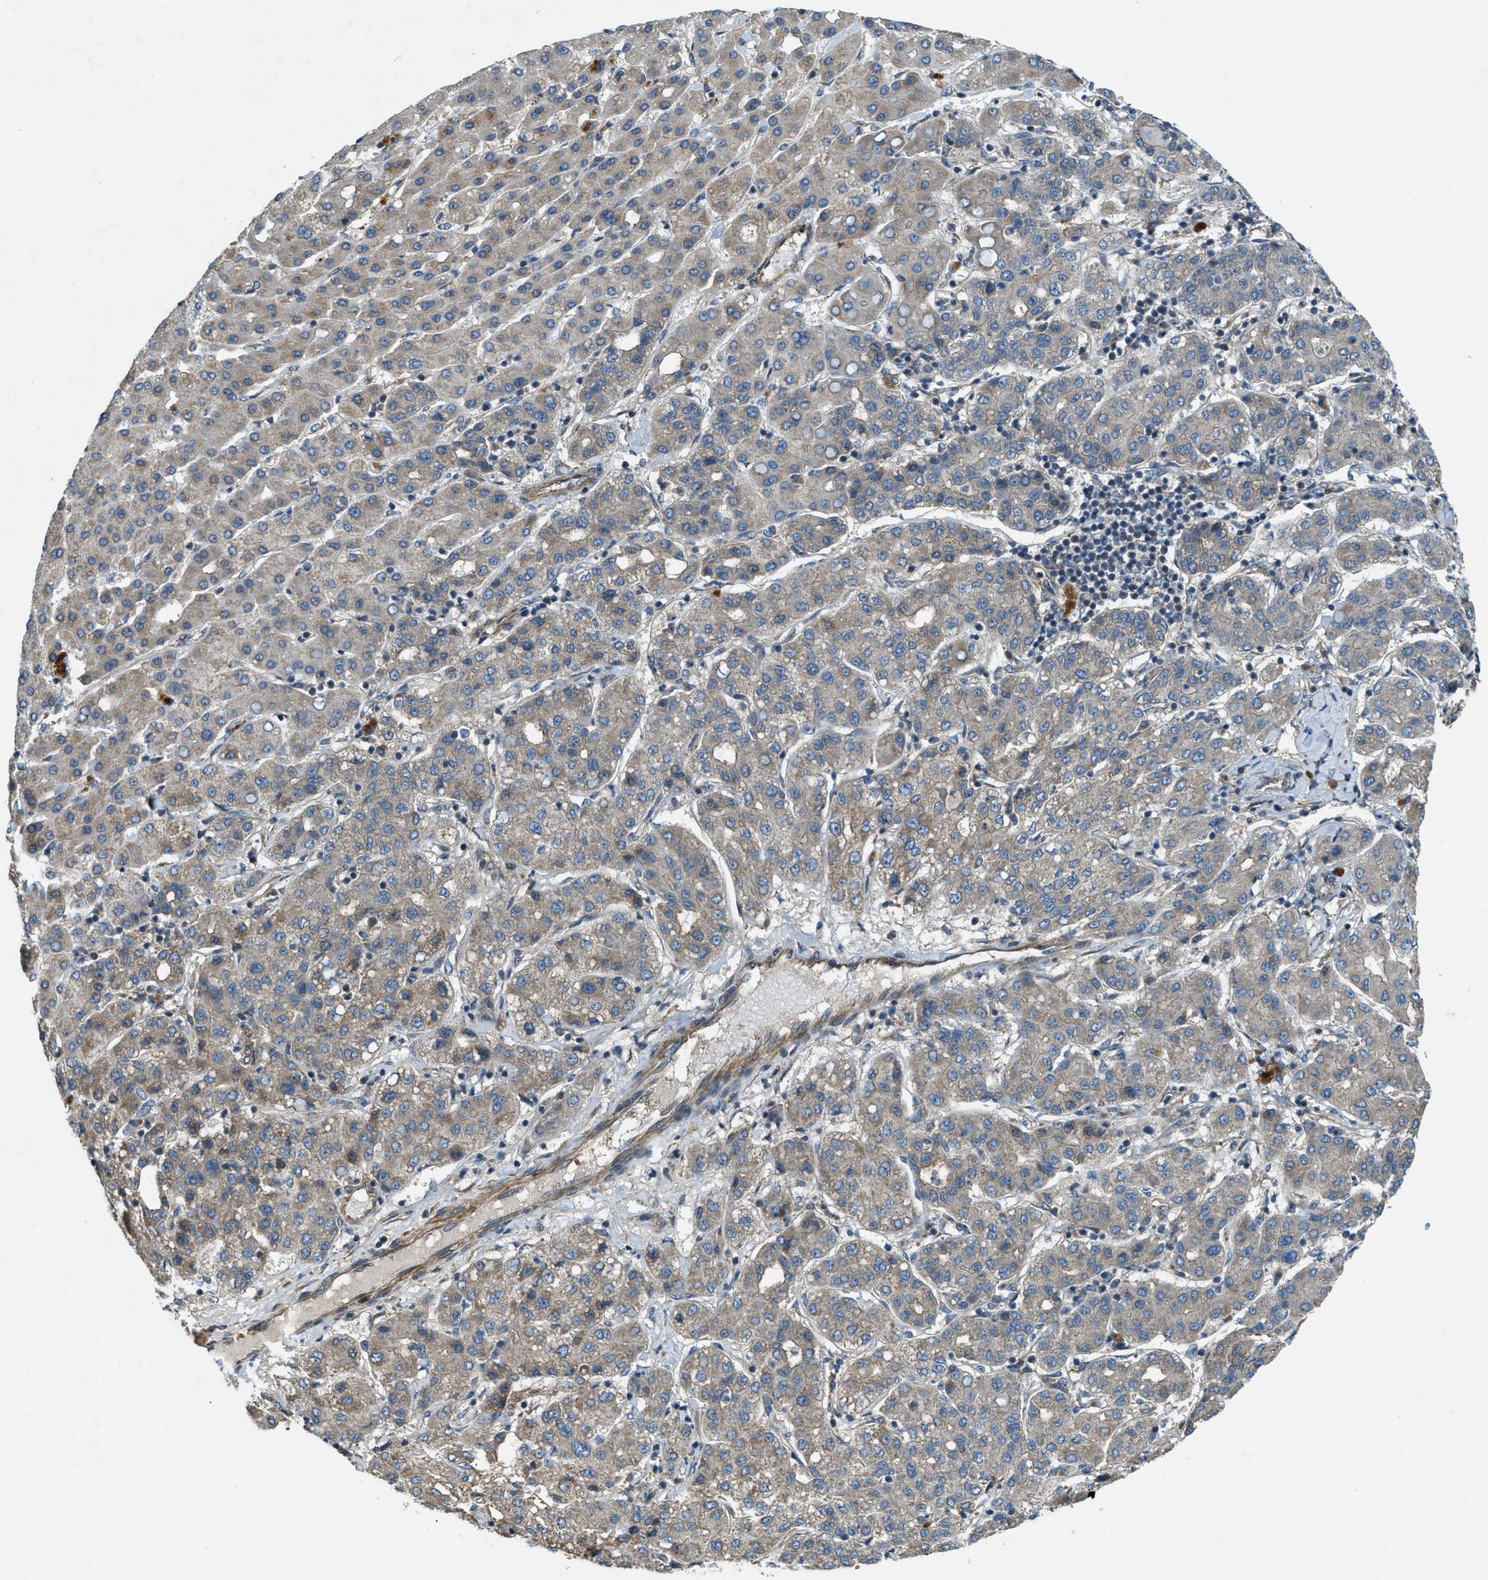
{"staining": {"intensity": "weak", "quantity": ">75%", "location": "cytoplasmic/membranous"}, "tissue": "liver cancer", "cell_type": "Tumor cells", "image_type": "cancer", "snomed": [{"axis": "morphology", "description": "Carcinoma, Hepatocellular, NOS"}, {"axis": "topography", "description": "Liver"}], "caption": "Immunohistochemistry photomicrograph of liver hepatocellular carcinoma stained for a protein (brown), which demonstrates low levels of weak cytoplasmic/membranous expression in about >75% of tumor cells.", "gene": "VEZT", "patient": {"sex": "male", "age": 65}}